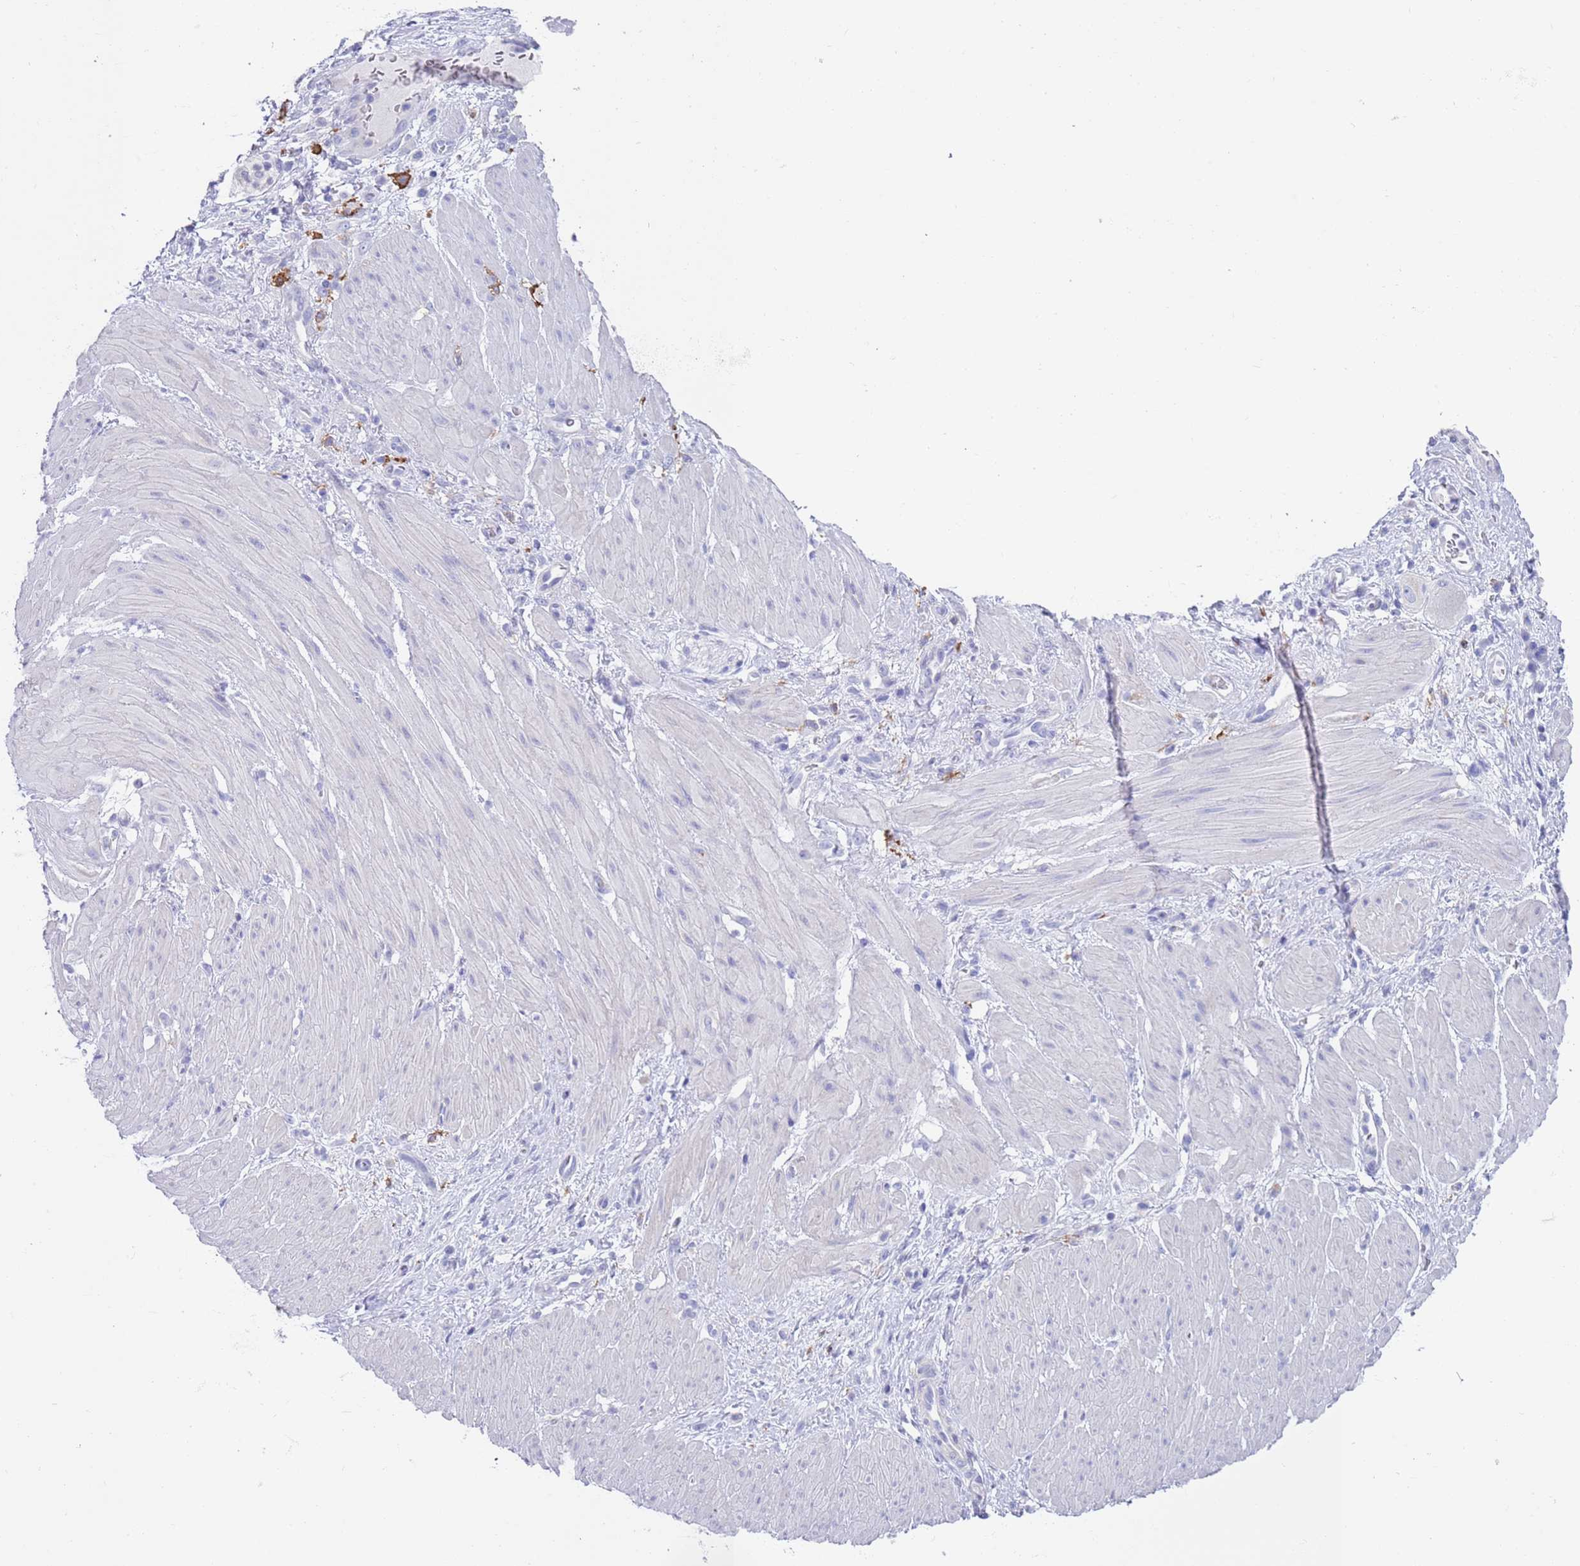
{"staining": {"intensity": "negative", "quantity": "none", "location": "none"}, "tissue": "stomach cancer", "cell_type": "Tumor cells", "image_type": "cancer", "snomed": [{"axis": "morphology", "description": "Adenocarcinoma, NOS"}, {"axis": "topography", "description": "Stomach"}], "caption": "Tumor cells are negative for brown protein staining in stomach cancer (adenocarcinoma).", "gene": "CPXM2", "patient": {"sex": "male", "age": 48}}